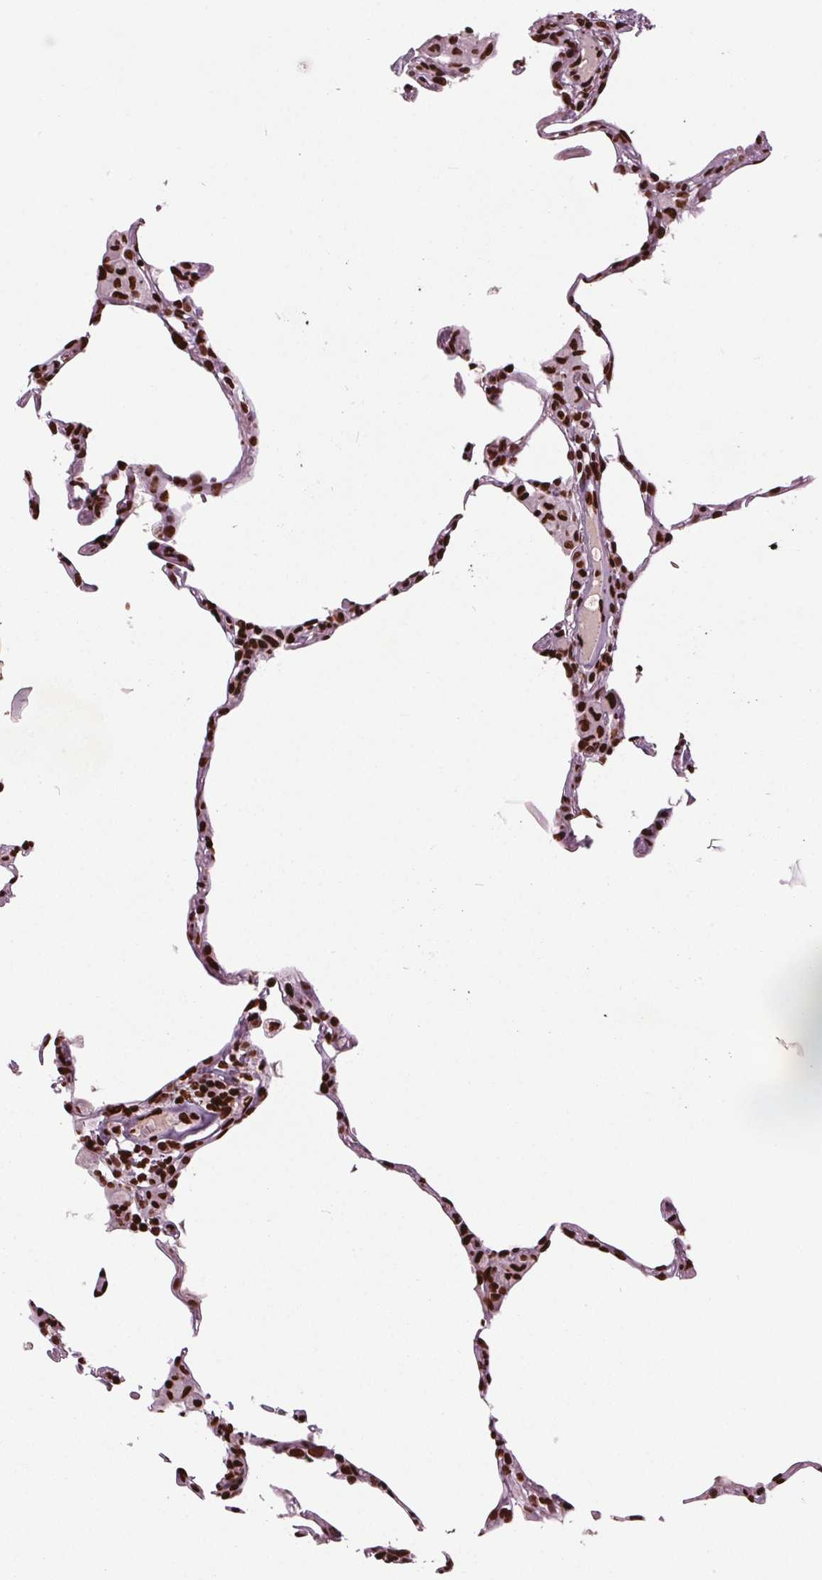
{"staining": {"intensity": "strong", "quantity": ">75%", "location": "nuclear"}, "tissue": "lung", "cell_type": "Alveolar cells", "image_type": "normal", "snomed": [{"axis": "morphology", "description": "Normal tissue, NOS"}, {"axis": "topography", "description": "Lung"}], "caption": "An image of lung stained for a protein demonstrates strong nuclear brown staining in alveolar cells.", "gene": "BRD4", "patient": {"sex": "female", "age": 57}}